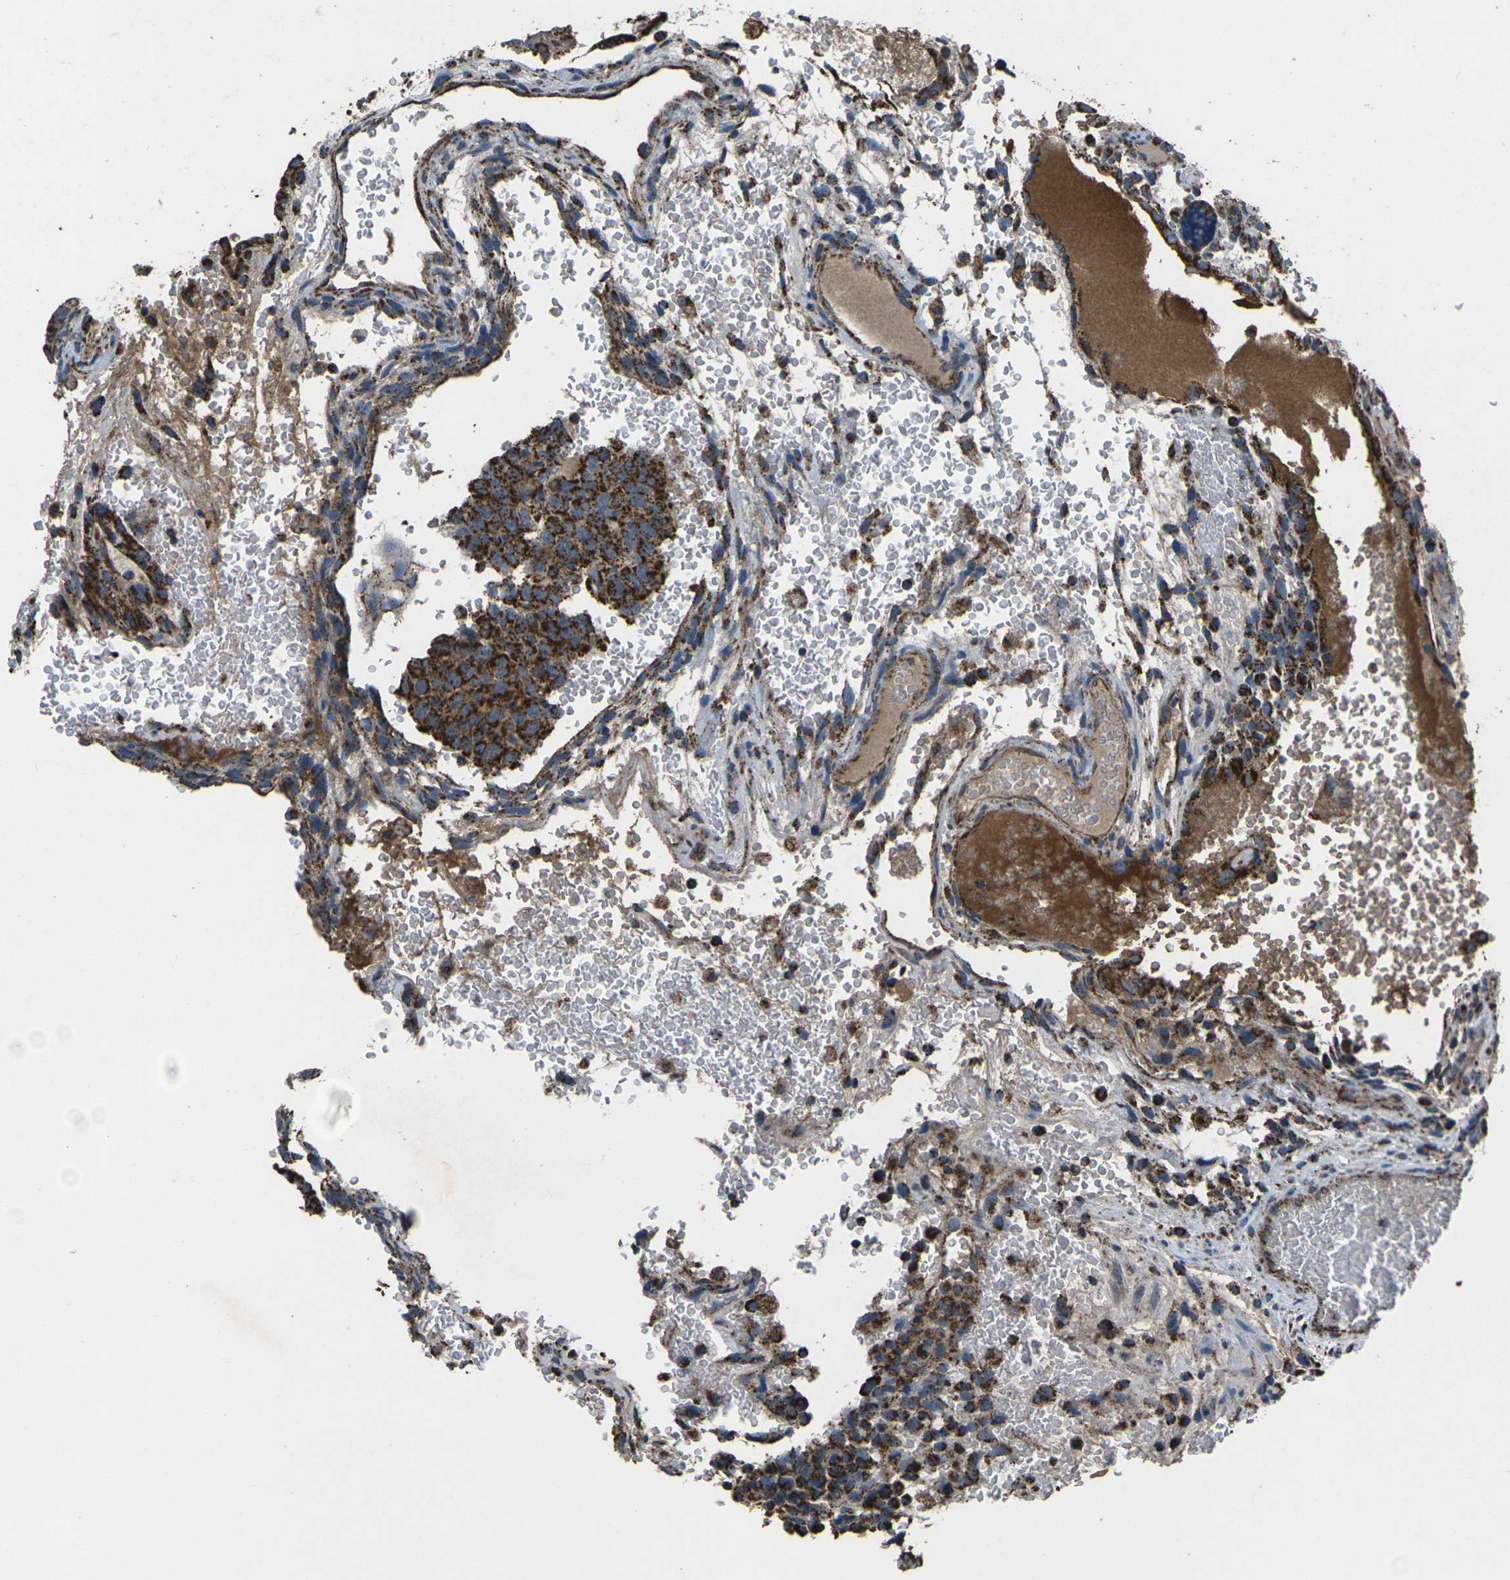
{"staining": {"intensity": "strong", "quantity": ">75%", "location": "cytoplasmic/membranous"}, "tissue": "testis cancer", "cell_type": "Tumor cells", "image_type": "cancer", "snomed": [{"axis": "morphology", "description": "Seminoma, NOS"}, {"axis": "morphology", "description": "Carcinoma, Embryonal, NOS"}, {"axis": "topography", "description": "Testis"}], "caption": "IHC (DAB (3,3'-diaminobenzidine)) staining of human testis cancer exhibits strong cytoplasmic/membranous protein positivity in approximately >75% of tumor cells.", "gene": "KLHL5", "patient": {"sex": "male", "age": 52}}